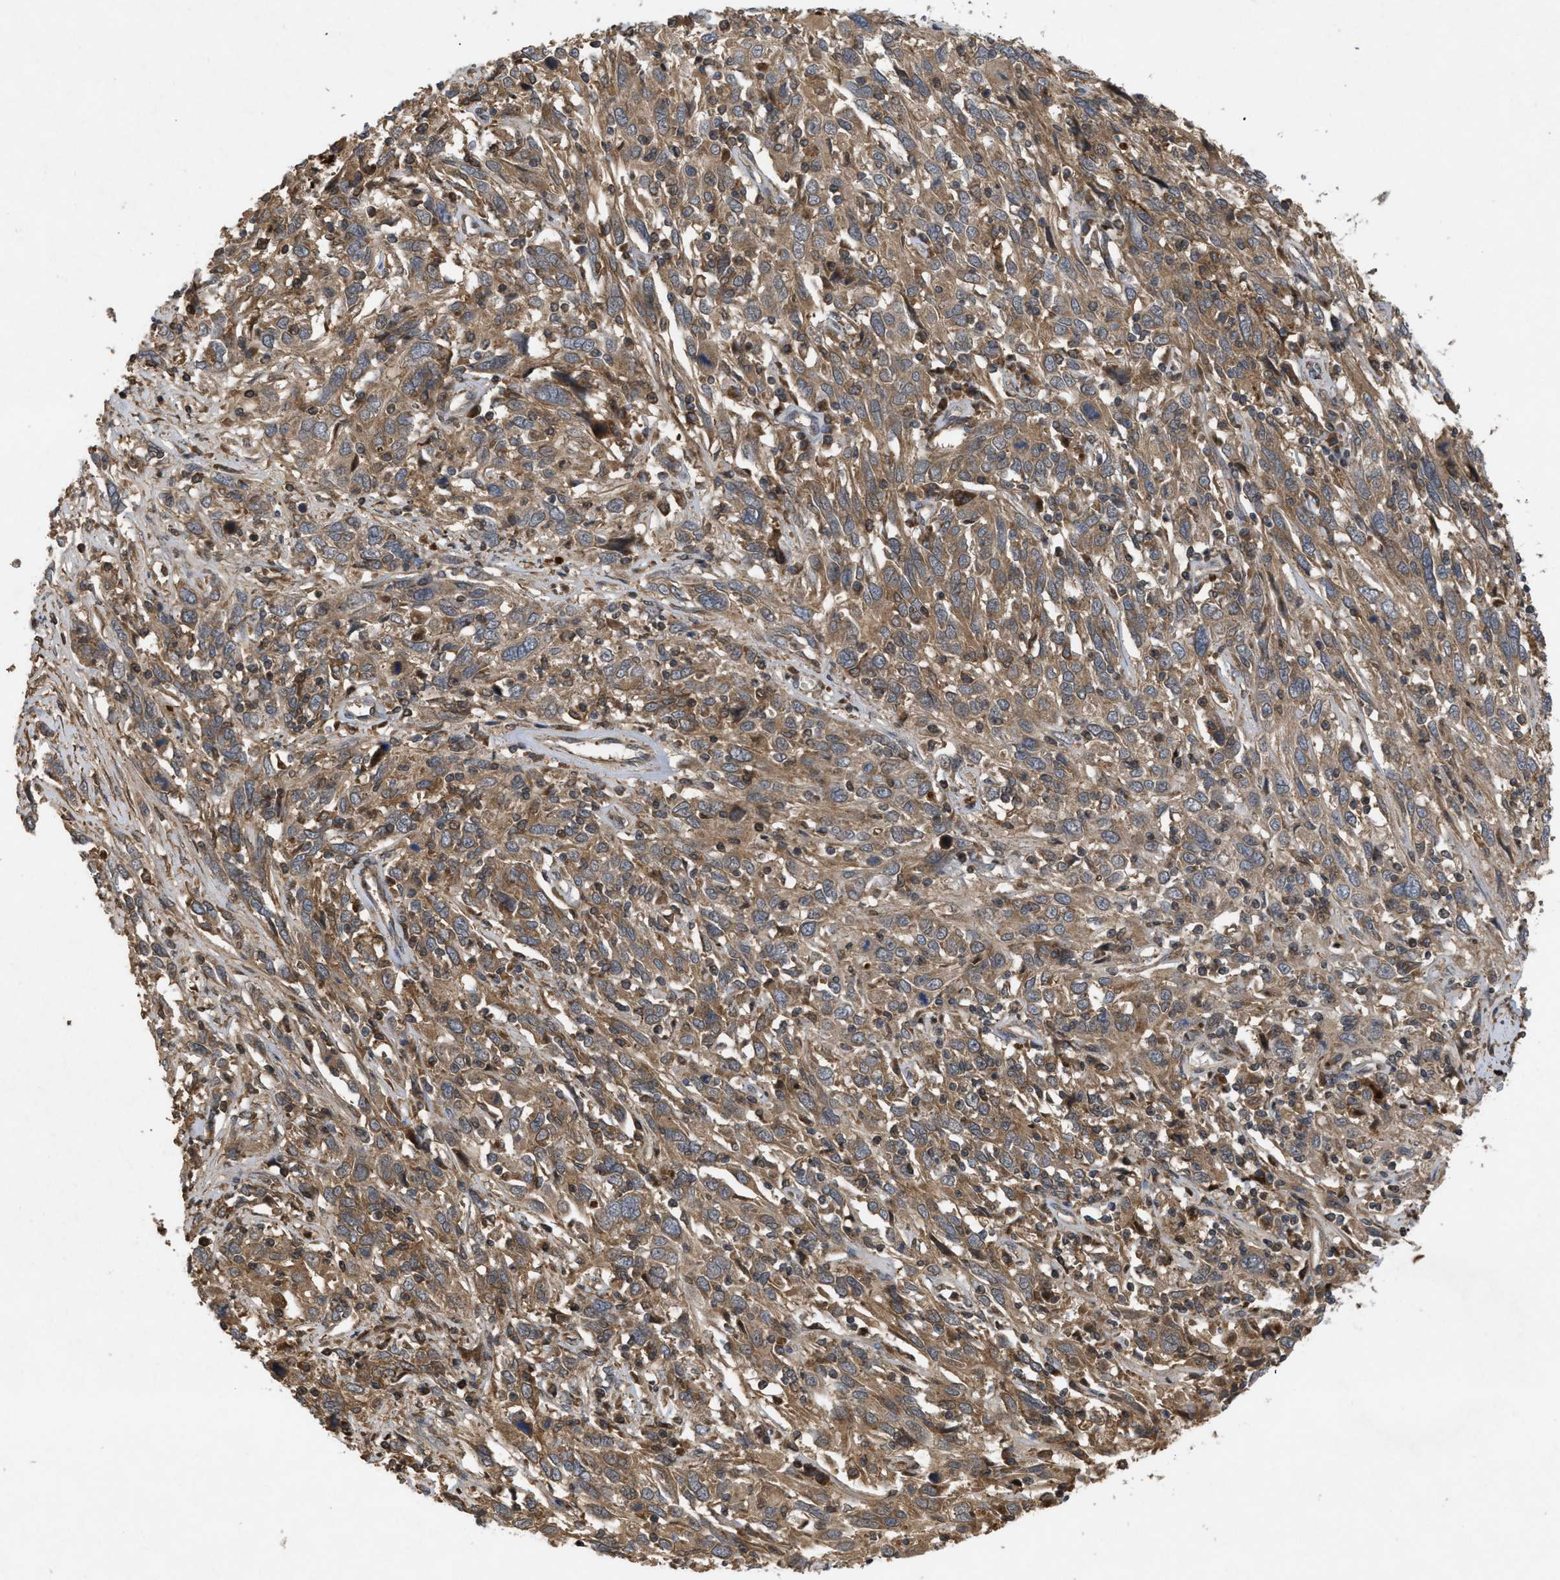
{"staining": {"intensity": "moderate", "quantity": ">75%", "location": "cytoplasmic/membranous"}, "tissue": "cervical cancer", "cell_type": "Tumor cells", "image_type": "cancer", "snomed": [{"axis": "morphology", "description": "Squamous cell carcinoma, NOS"}, {"axis": "topography", "description": "Cervix"}], "caption": "Protein staining displays moderate cytoplasmic/membranous positivity in about >75% of tumor cells in cervical squamous cell carcinoma. (Stains: DAB in brown, nuclei in blue, Microscopy: brightfield microscopy at high magnification).", "gene": "RAB2A", "patient": {"sex": "female", "age": 46}}